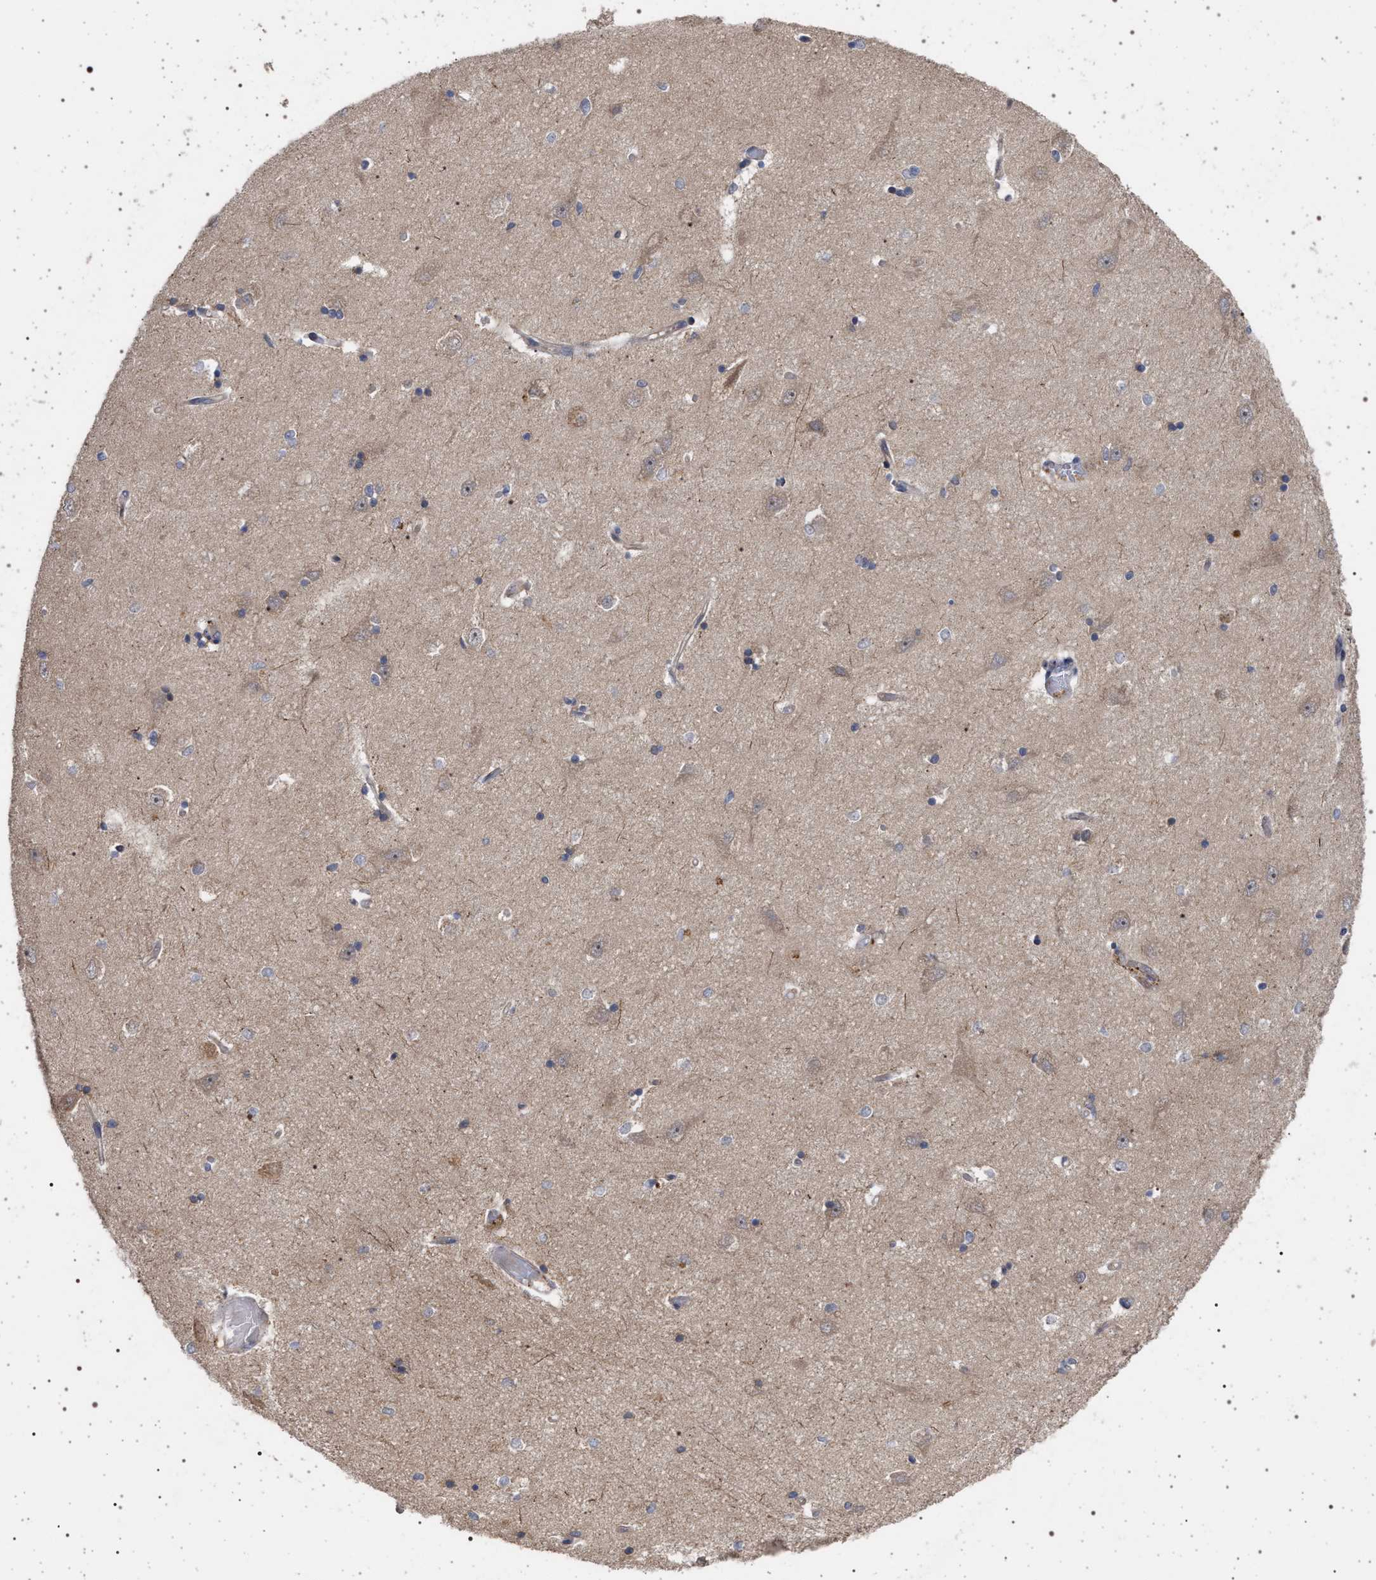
{"staining": {"intensity": "moderate", "quantity": "<25%", "location": "cytoplasmic/membranous"}, "tissue": "hippocampus", "cell_type": "Glial cells", "image_type": "normal", "snomed": [{"axis": "morphology", "description": "Normal tissue, NOS"}, {"axis": "topography", "description": "Hippocampus"}], "caption": "Hippocampus stained with immunohistochemistry shows moderate cytoplasmic/membranous positivity in approximately <25% of glial cells. (DAB = brown stain, brightfield microscopy at high magnification).", "gene": "RBM48", "patient": {"sex": "male", "age": 45}}